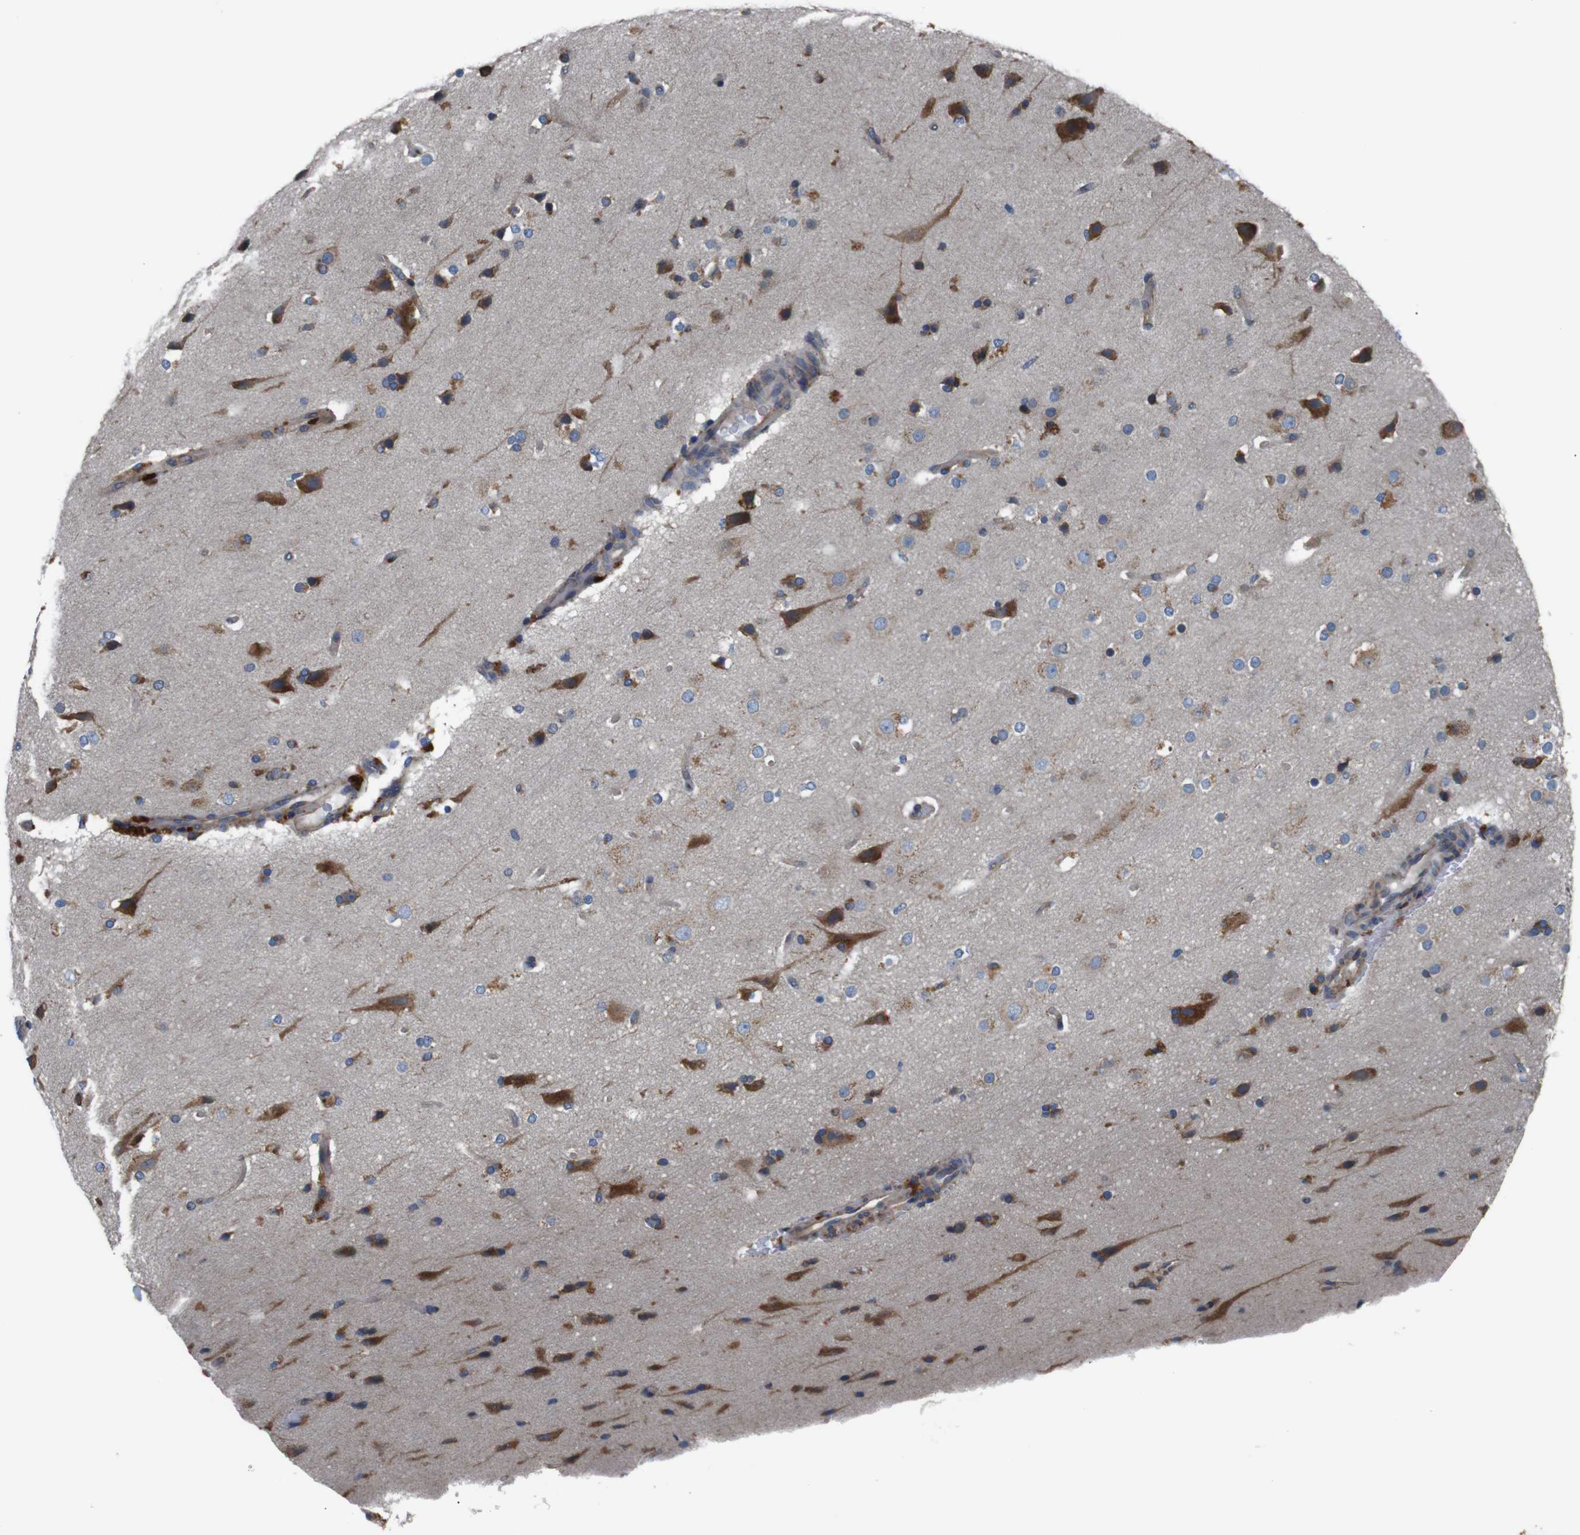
{"staining": {"intensity": "strong", "quantity": "25%-75%", "location": "cytoplasmic/membranous"}, "tissue": "glioma", "cell_type": "Tumor cells", "image_type": "cancer", "snomed": [{"axis": "morphology", "description": "Glioma, malignant, Low grade"}, {"axis": "topography", "description": "Cerebral cortex"}], "caption": "Malignant low-grade glioma stained with a protein marker displays strong staining in tumor cells.", "gene": "SIGMAR1", "patient": {"sex": "female", "age": 47}}